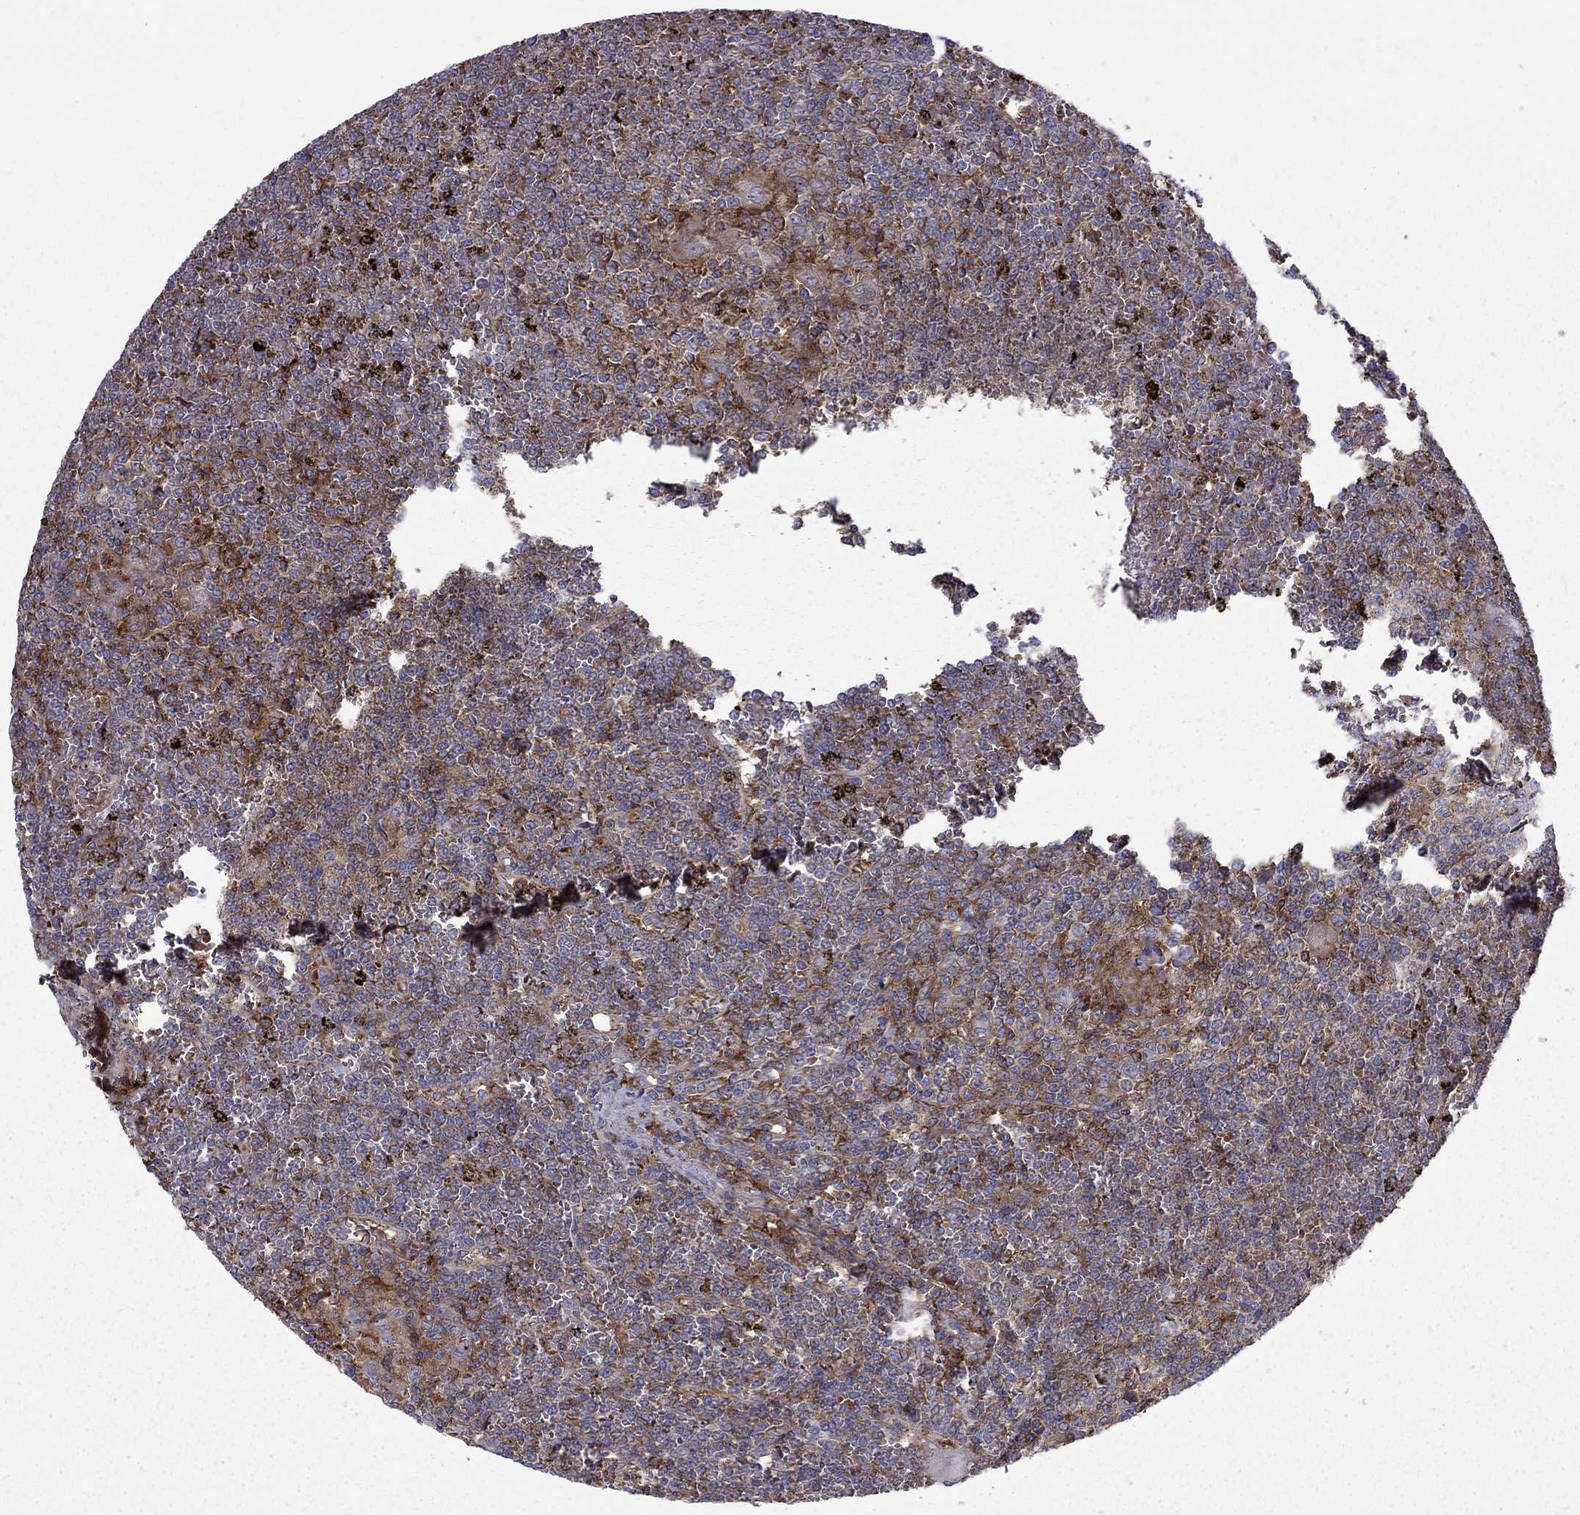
{"staining": {"intensity": "strong", "quantity": "<25%", "location": "cytoplasmic/membranous"}, "tissue": "lymphoma", "cell_type": "Tumor cells", "image_type": "cancer", "snomed": [{"axis": "morphology", "description": "Malignant lymphoma, non-Hodgkin's type, Low grade"}, {"axis": "topography", "description": "Spleen"}], "caption": "Lymphoma stained with IHC demonstrates strong cytoplasmic/membranous staining in about <25% of tumor cells. Immunohistochemistry (ihc) stains the protein of interest in brown and the nuclei are stained blue.", "gene": "EIF4E3", "patient": {"sex": "female", "age": 19}}